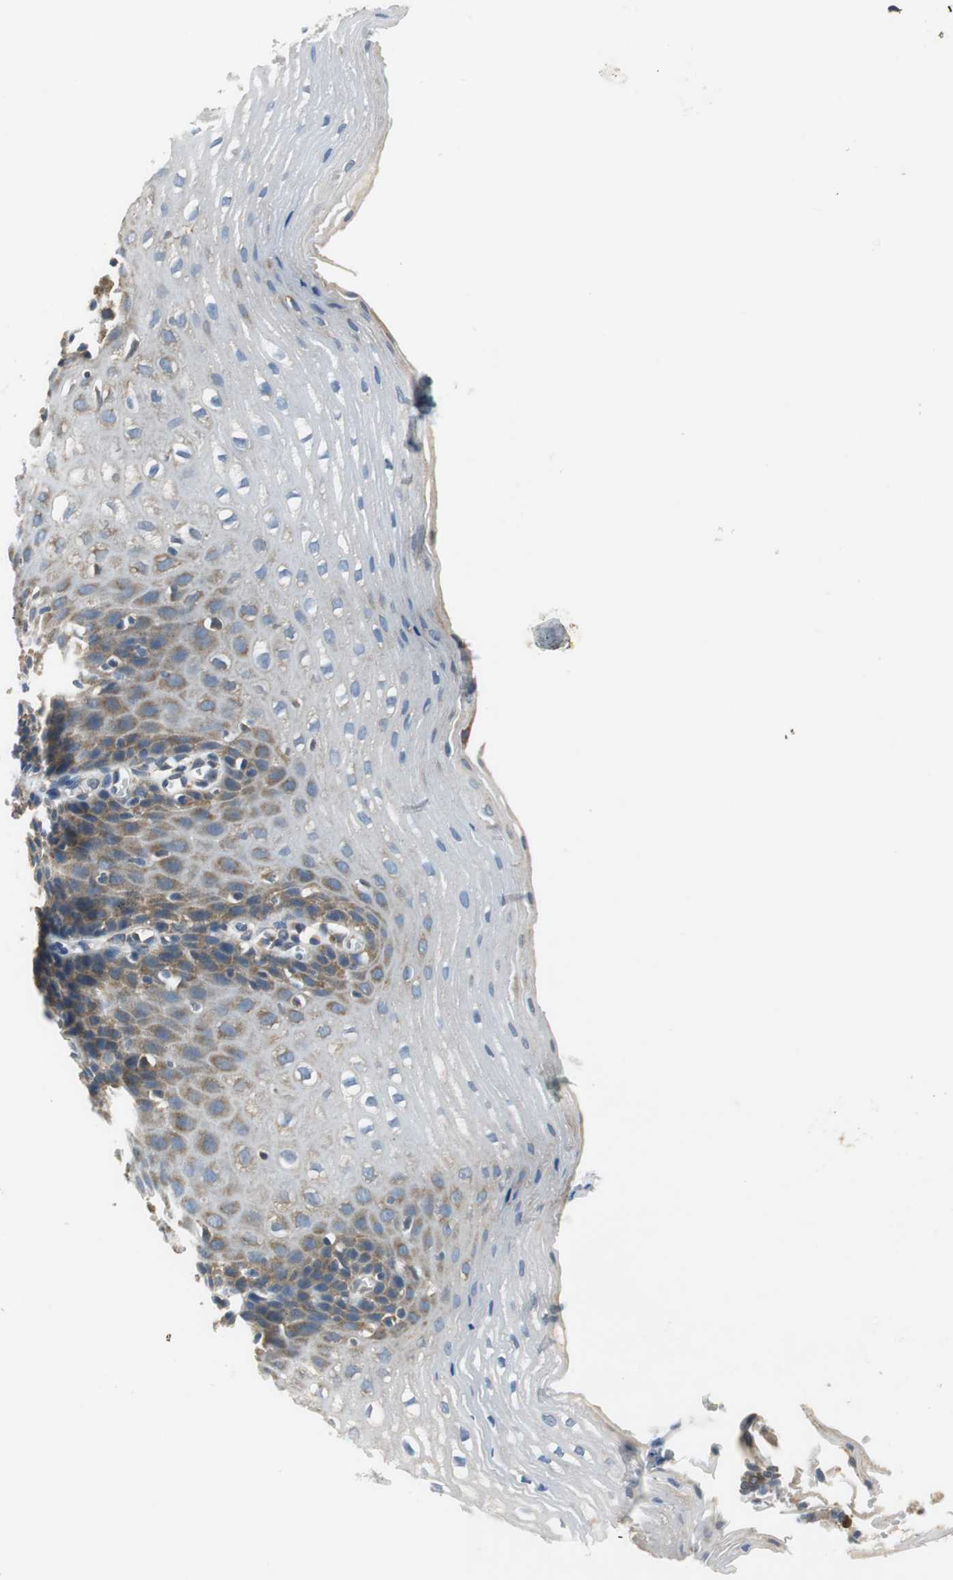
{"staining": {"intensity": "moderate", "quantity": "25%-75%", "location": "cytoplasmic/membranous"}, "tissue": "esophagus", "cell_type": "Squamous epithelial cells", "image_type": "normal", "snomed": [{"axis": "morphology", "description": "Normal tissue, NOS"}, {"axis": "topography", "description": "Esophagus"}], "caption": "Immunohistochemistry (IHC) photomicrograph of normal esophagus: esophagus stained using IHC shows medium levels of moderate protein expression localized specifically in the cytoplasmic/membranous of squamous epithelial cells, appearing as a cytoplasmic/membranous brown color.", "gene": "CNOT3", "patient": {"sex": "male", "age": 48}}